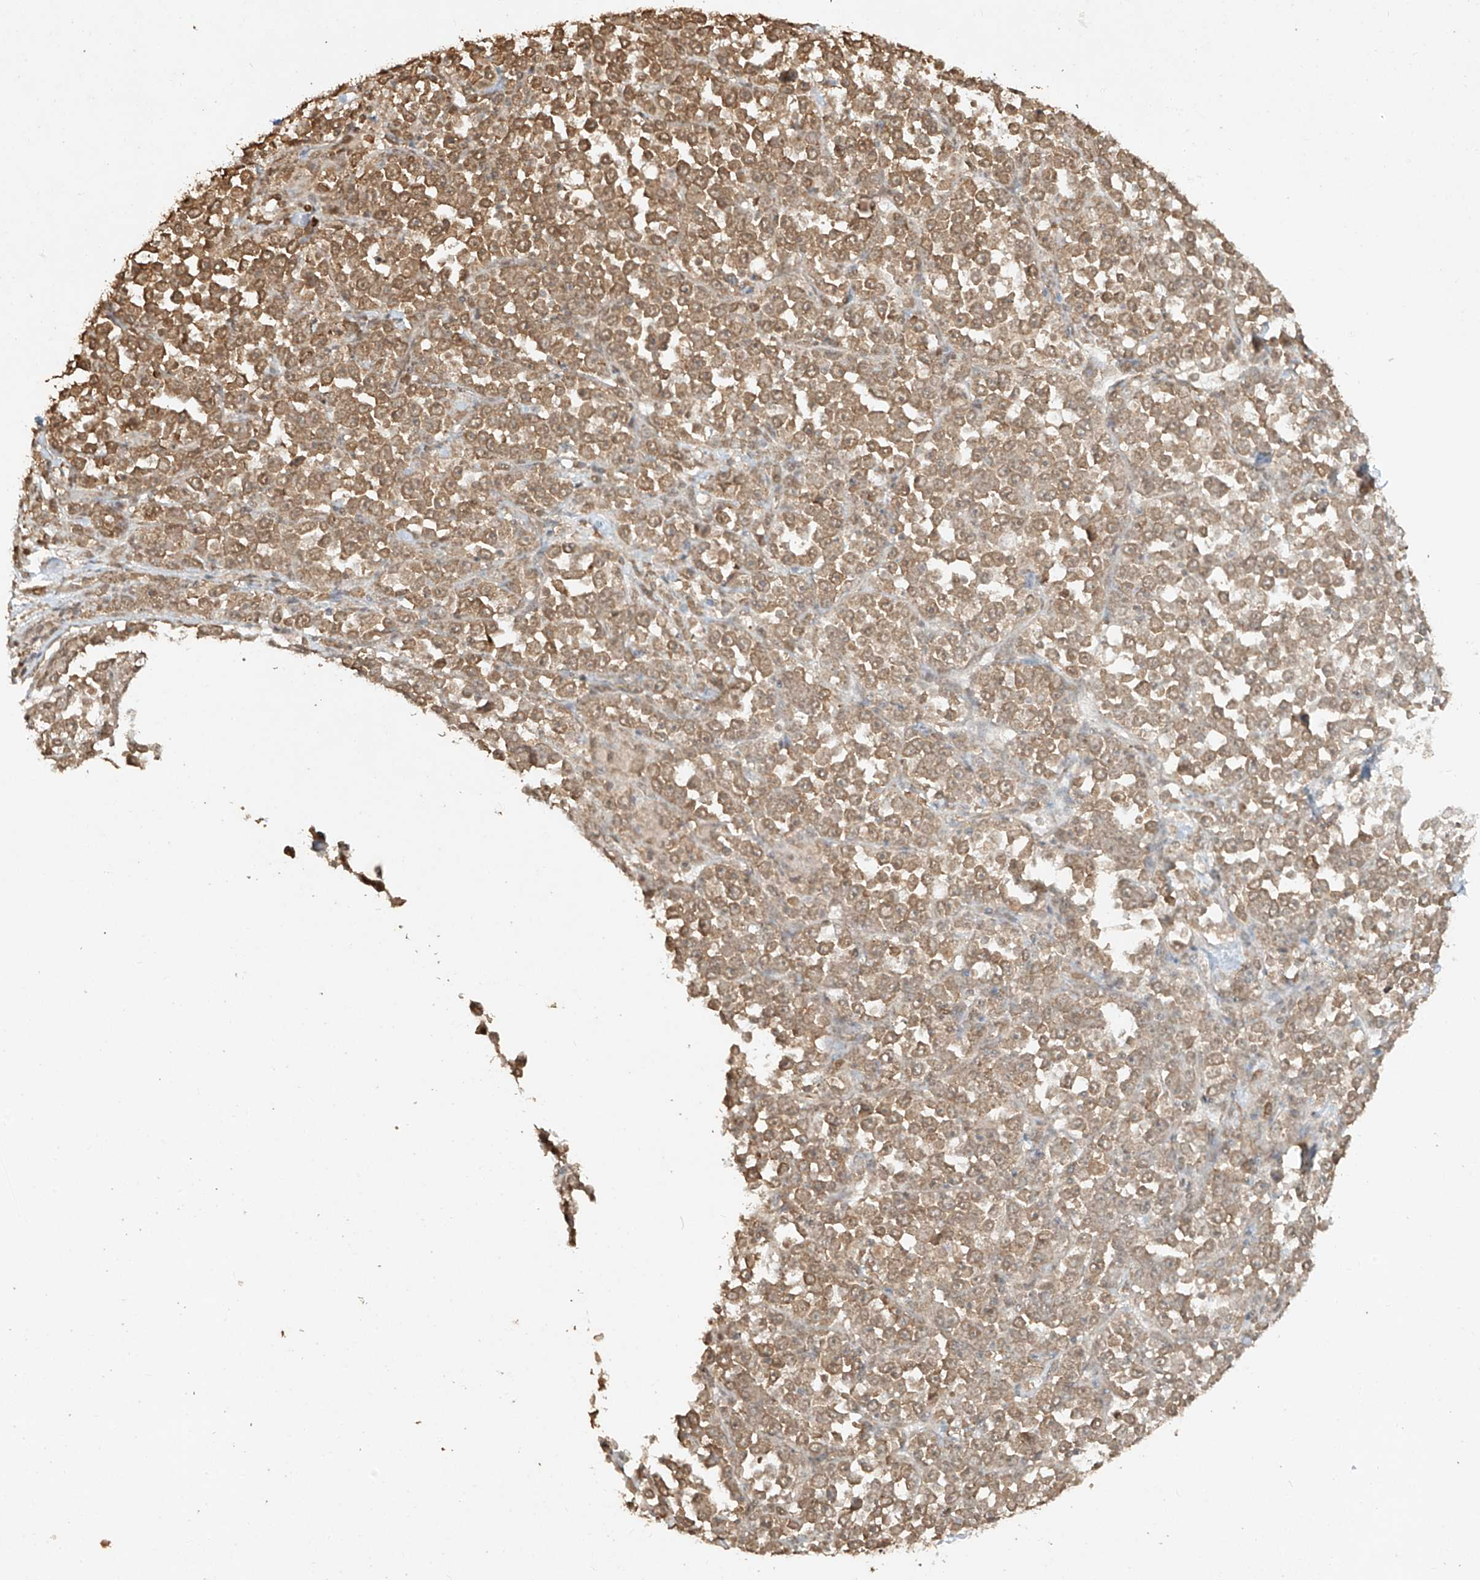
{"staining": {"intensity": "moderate", "quantity": ">75%", "location": "cytoplasmic/membranous"}, "tissue": "stomach cancer", "cell_type": "Tumor cells", "image_type": "cancer", "snomed": [{"axis": "morphology", "description": "Normal tissue, NOS"}, {"axis": "morphology", "description": "Adenocarcinoma, NOS"}, {"axis": "topography", "description": "Stomach, upper"}, {"axis": "topography", "description": "Stomach"}], "caption": "Human stomach cancer (adenocarcinoma) stained for a protein (brown) reveals moderate cytoplasmic/membranous positive positivity in approximately >75% of tumor cells.", "gene": "TIGAR", "patient": {"sex": "male", "age": 59}}